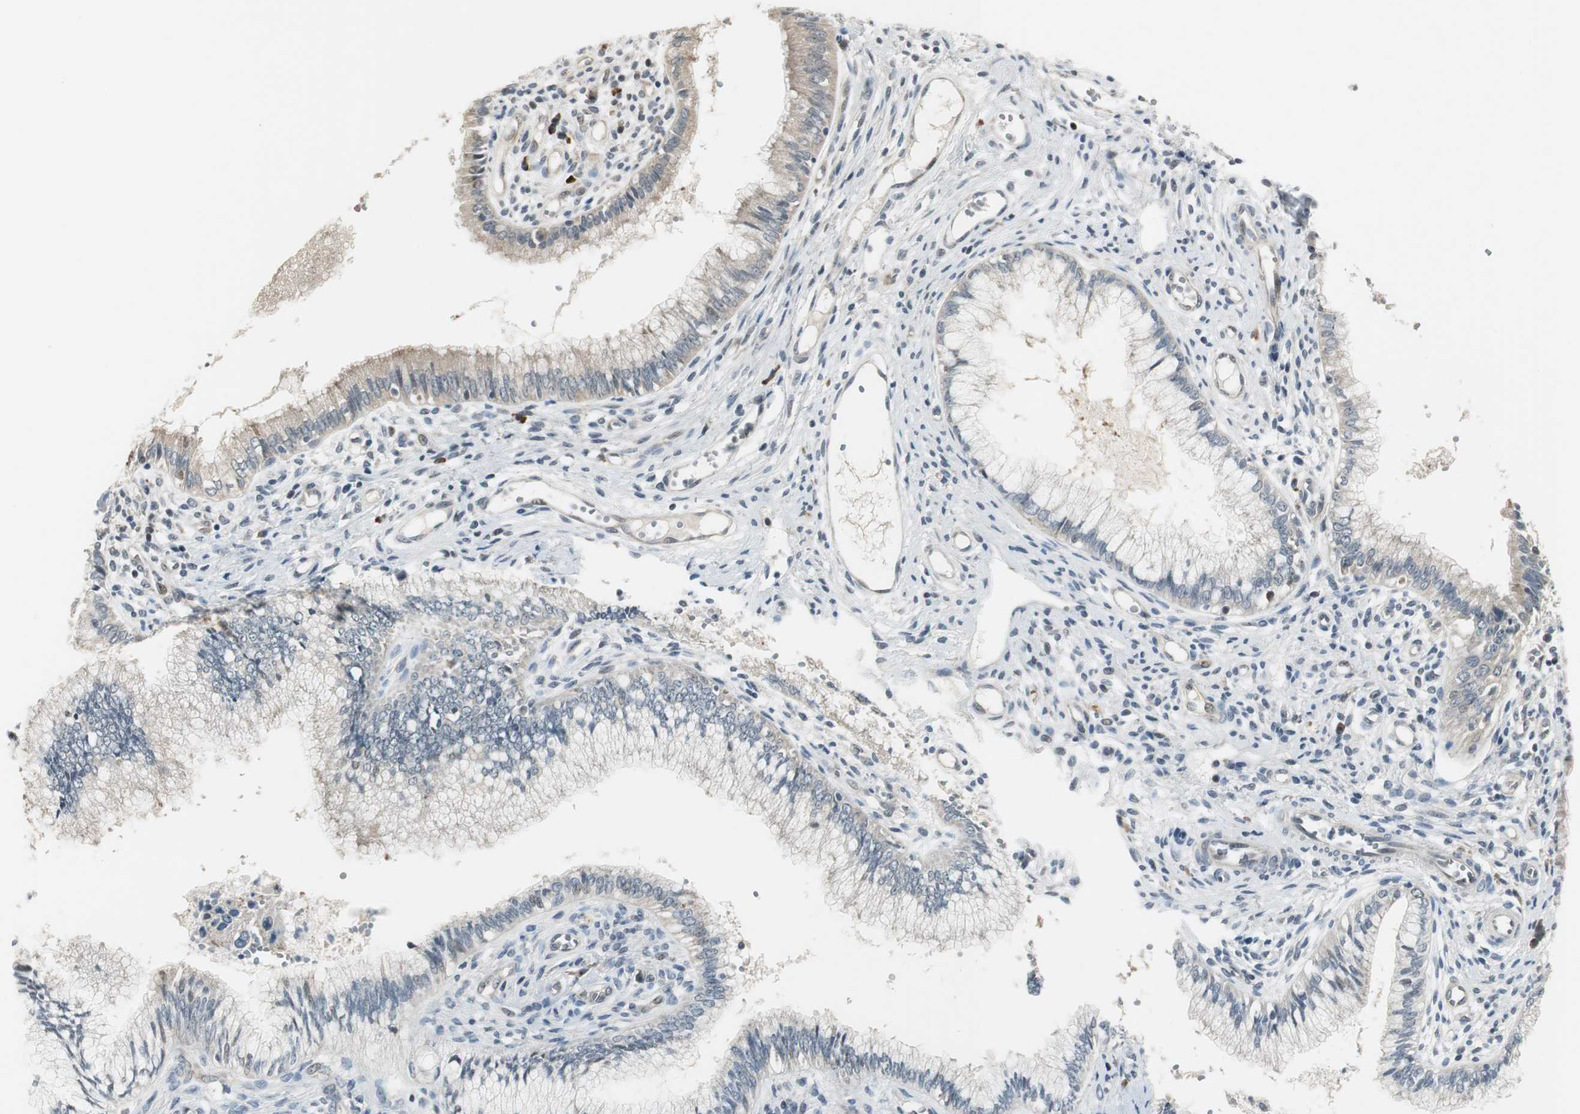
{"staining": {"intensity": "weak", "quantity": ">75%", "location": "cytoplasmic/membranous"}, "tissue": "cervical cancer", "cell_type": "Tumor cells", "image_type": "cancer", "snomed": [{"axis": "morphology", "description": "Adenocarcinoma, NOS"}, {"axis": "topography", "description": "Cervix"}], "caption": "Weak cytoplasmic/membranous staining for a protein is appreciated in about >75% of tumor cells of cervical cancer using immunohistochemistry (IHC).", "gene": "CCT5", "patient": {"sex": "female", "age": 36}}